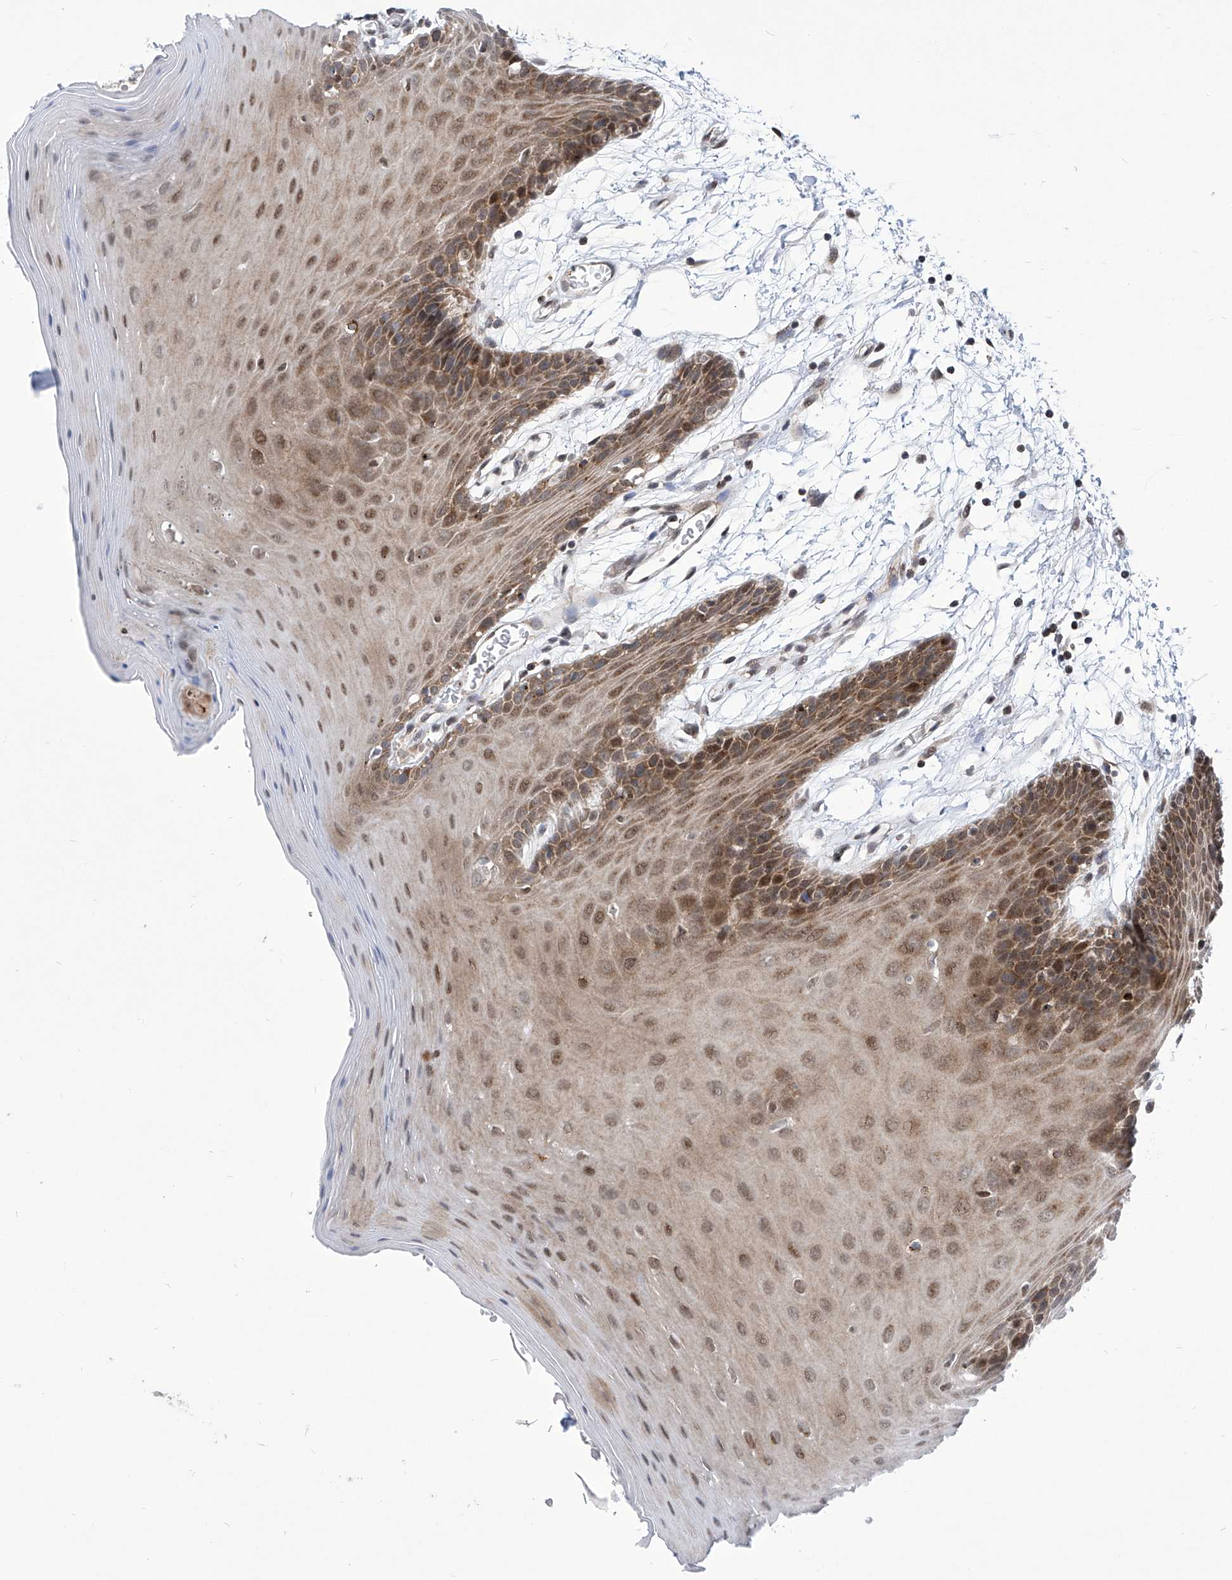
{"staining": {"intensity": "moderate", "quantity": ">75%", "location": "cytoplasmic/membranous,nuclear"}, "tissue": "oral mucosa", "cell_type": "Squamous epithelial cells", "image_type": "normal", "snomed": [{"axis": "morphology", "description": "Normal tissue, NOS"}, {"axis": "morphology", "description": "Squamous cell carcinoma, NOS"}, {"axis": "topography", "description": "Skeletal muscle"}, {"axis": "topography", "description": "Oral tissue"}, {"axis": "topography", "description": "Salivary gland"}, {"axis": "topography", "description": "Head-Neck"}], "caption": "Protein staining demonstrates moderate cytoplasmic/membranous,nuclear positivity in about >75% of squamous epithelial cells in unremarkable oral mucosa.", "gene": "CEP290", "patient": {"sex": "male", "age": 54}}